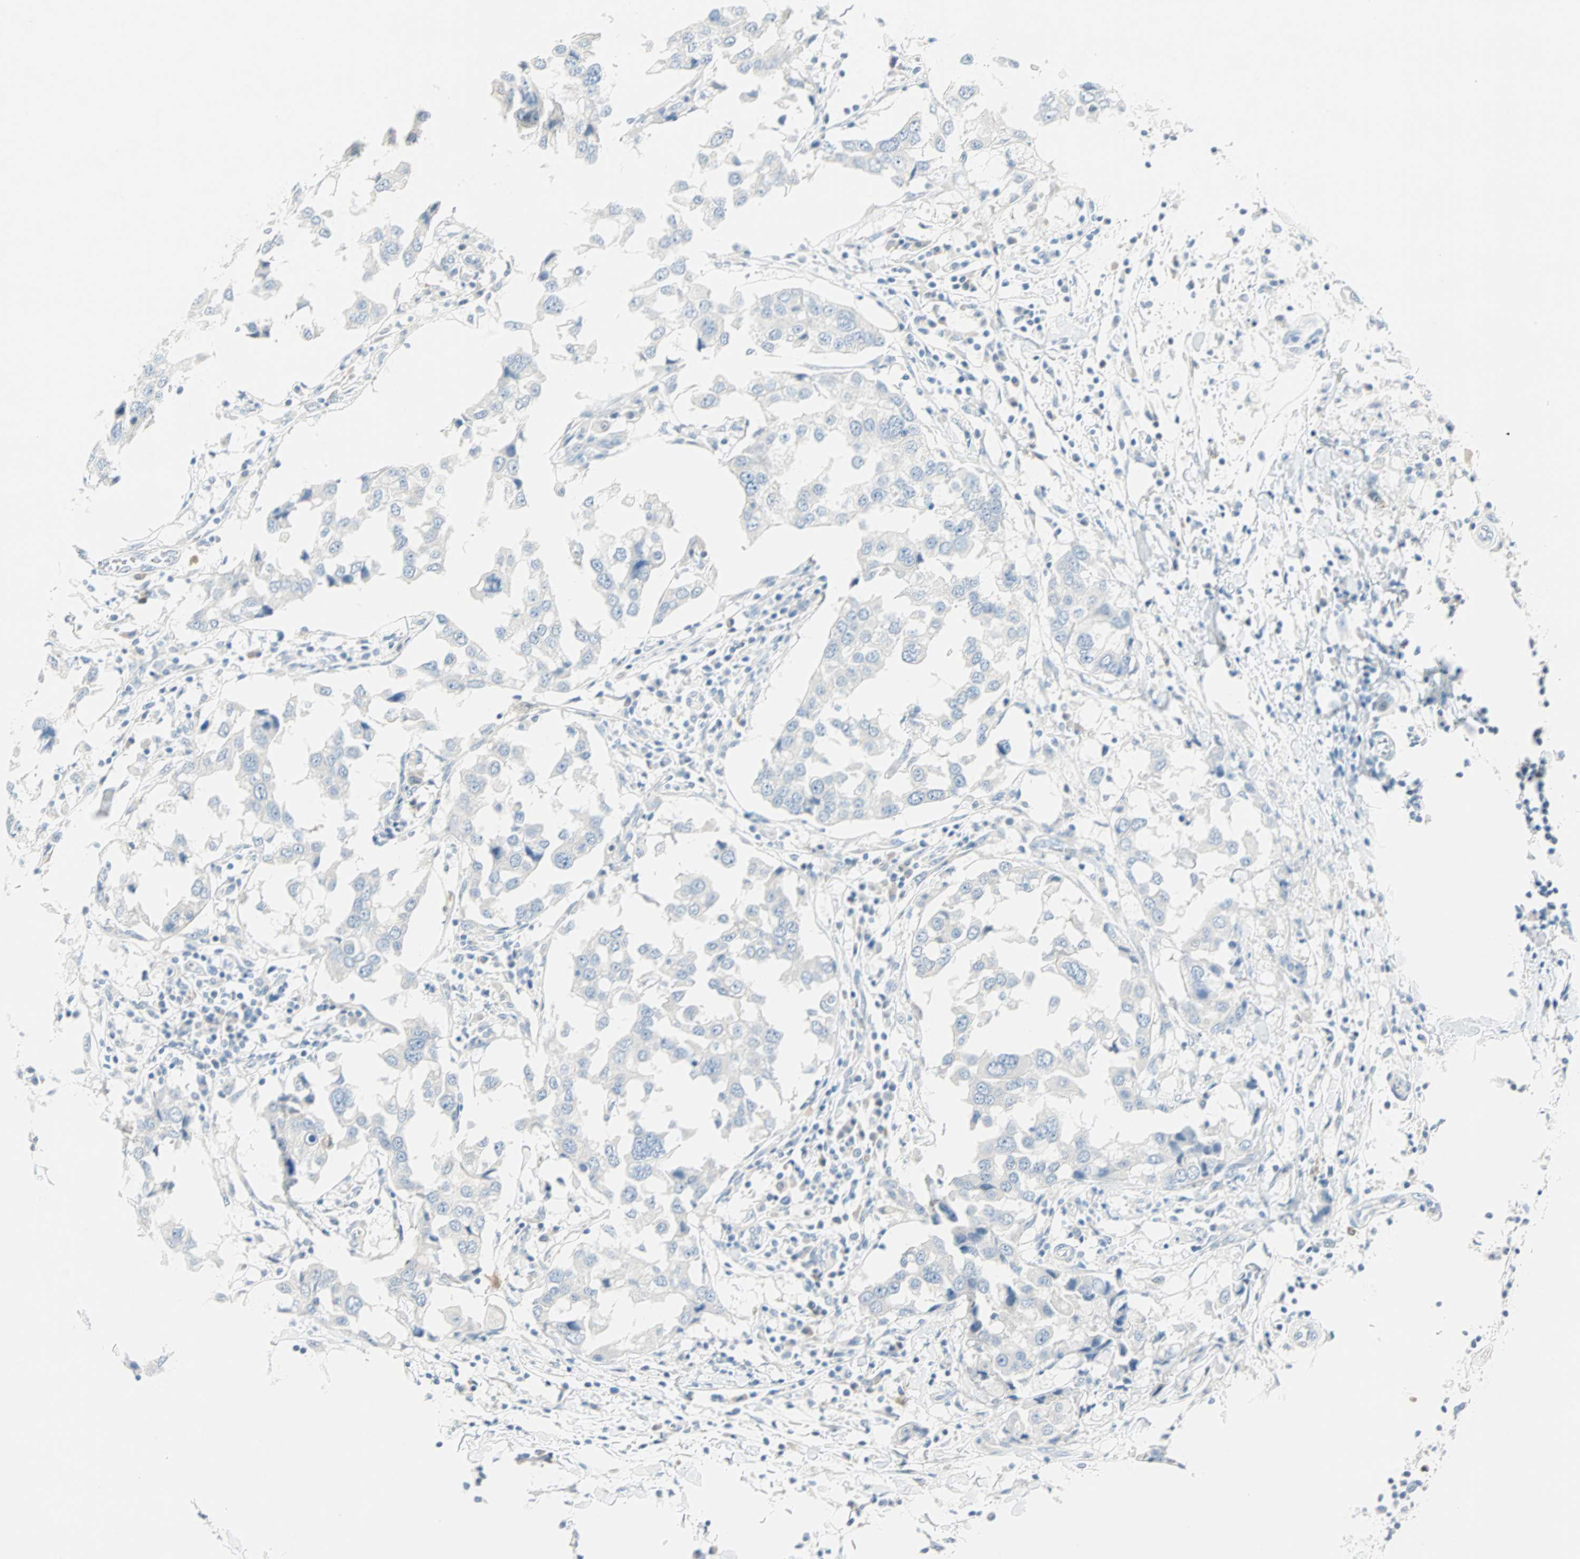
{"staining": {"intensity": "negative", "quantity": "none", "location": "none"}, "tissue": "breast cancer", "cell_type": "Tumor cells", "image_type": "cancer", "snomed": [{"axis": "morphology", "description": "Duct carcinoma"}, {"axis": "topography", "description": "Breast"}], "caption": "A high-resolution micrograph shows immunohistochemistry (IHC) staining of breast intraductal carcinoma, which demonstrates no significant positivity in tumor cells.", "gene": "SULT1C2", "patient": {"sex": "female", "age": 27}}